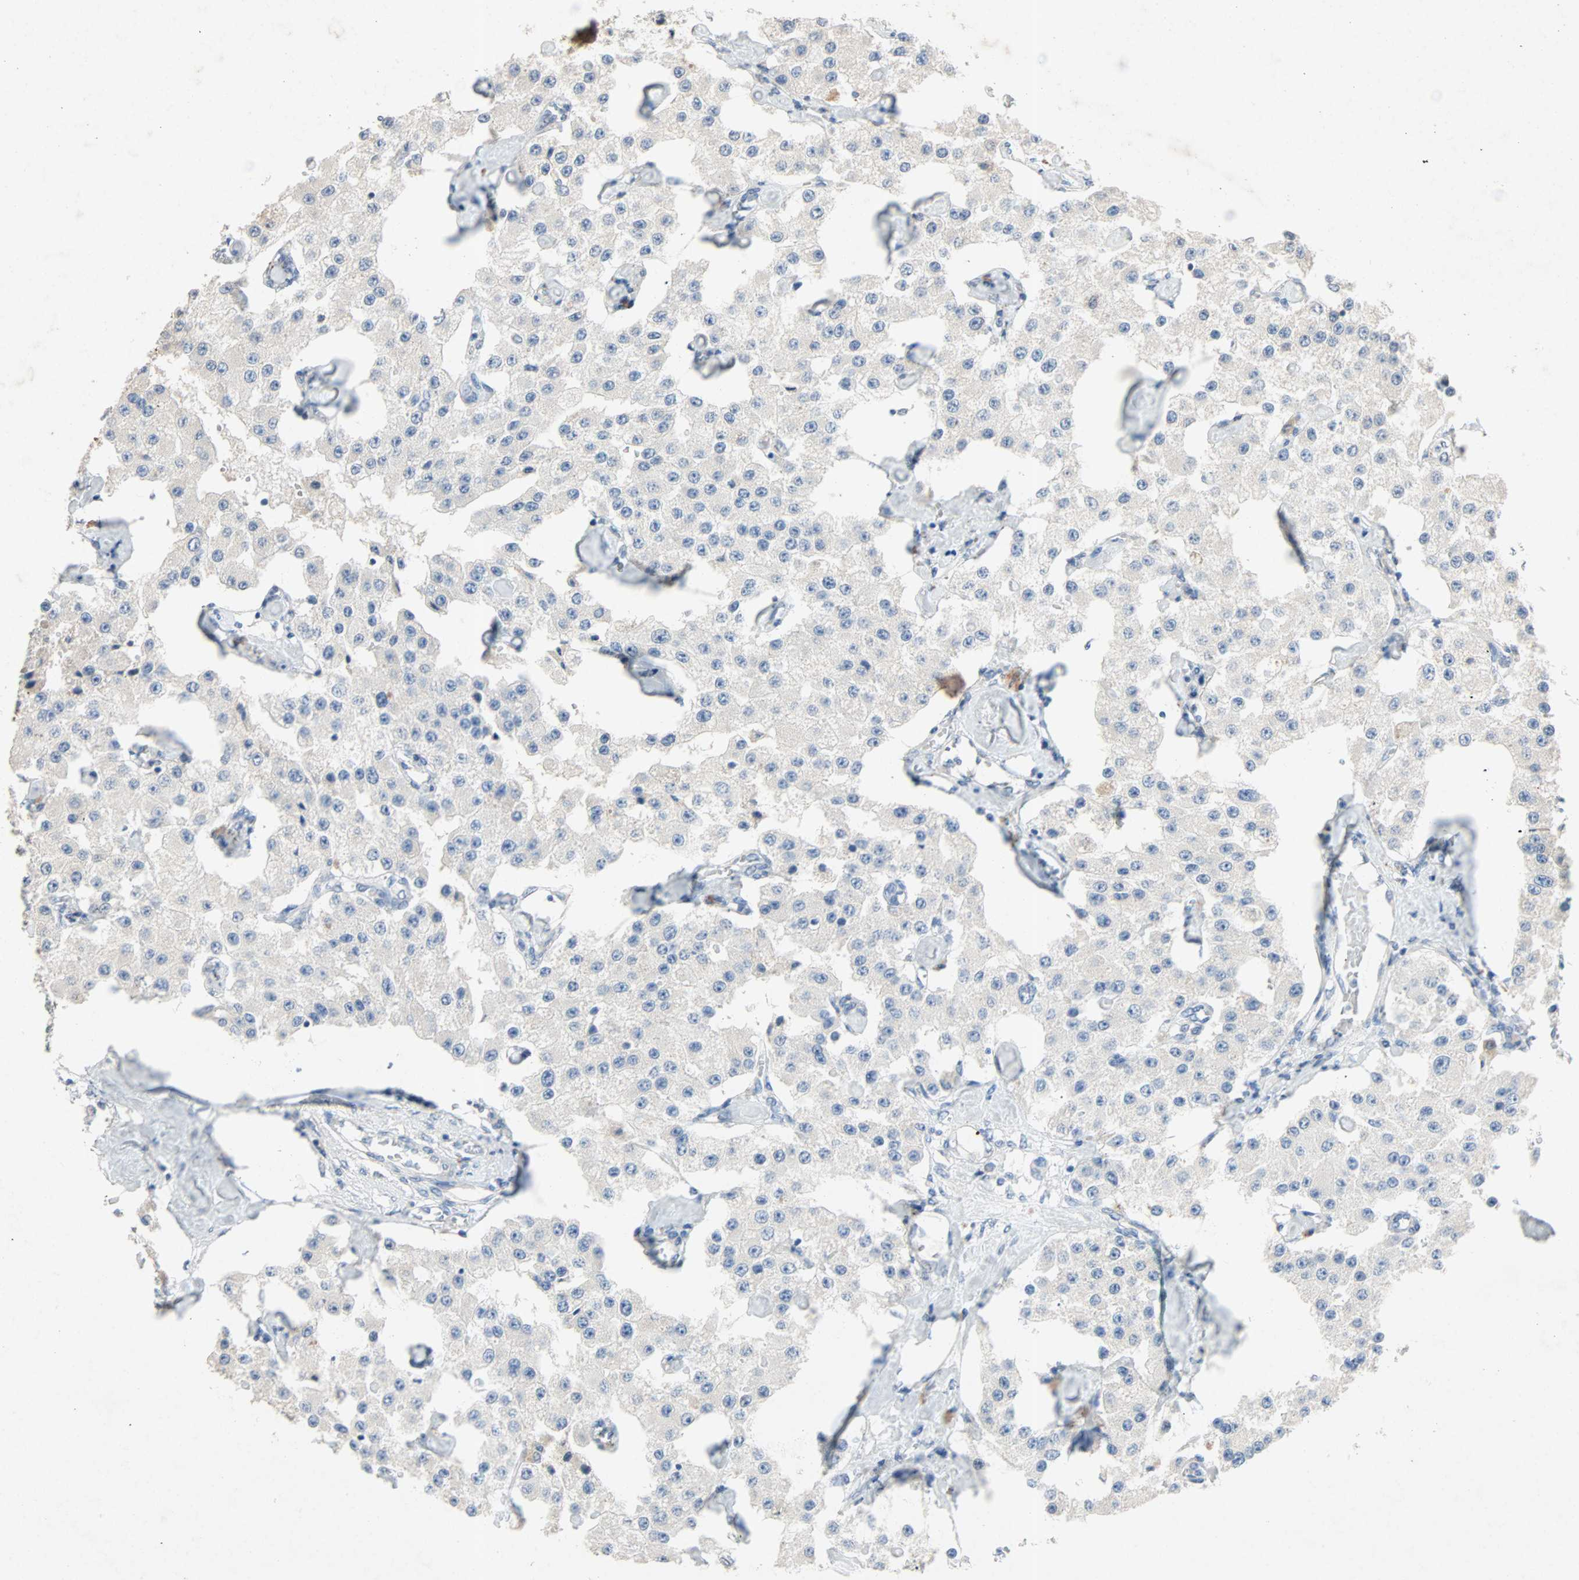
{"staining": {"intensity": "negative", "quantity": "none", "location": "none"}, "tissue": "carcinoid", "cell_type": "Tumor cells", "image_type": "cancer", "snomed": [{"axis": "morphology", "description": "Carcinoid, malignant, NOS"}, {"axis": "topography", "description": "Pancreas"}], "caption": "Immunohistochemical staining of carcinoid reveals no significant staining in tumor cells. (Stains: DAB (3,3'-diaminobenzidine) immunohistochemistry (IHC) with hematoxylin counter stain, Microscopy: brightfield microscopy at high magnification).", "gene": "PCDHB2", "patient": {"sex": "male", "age": 41}}